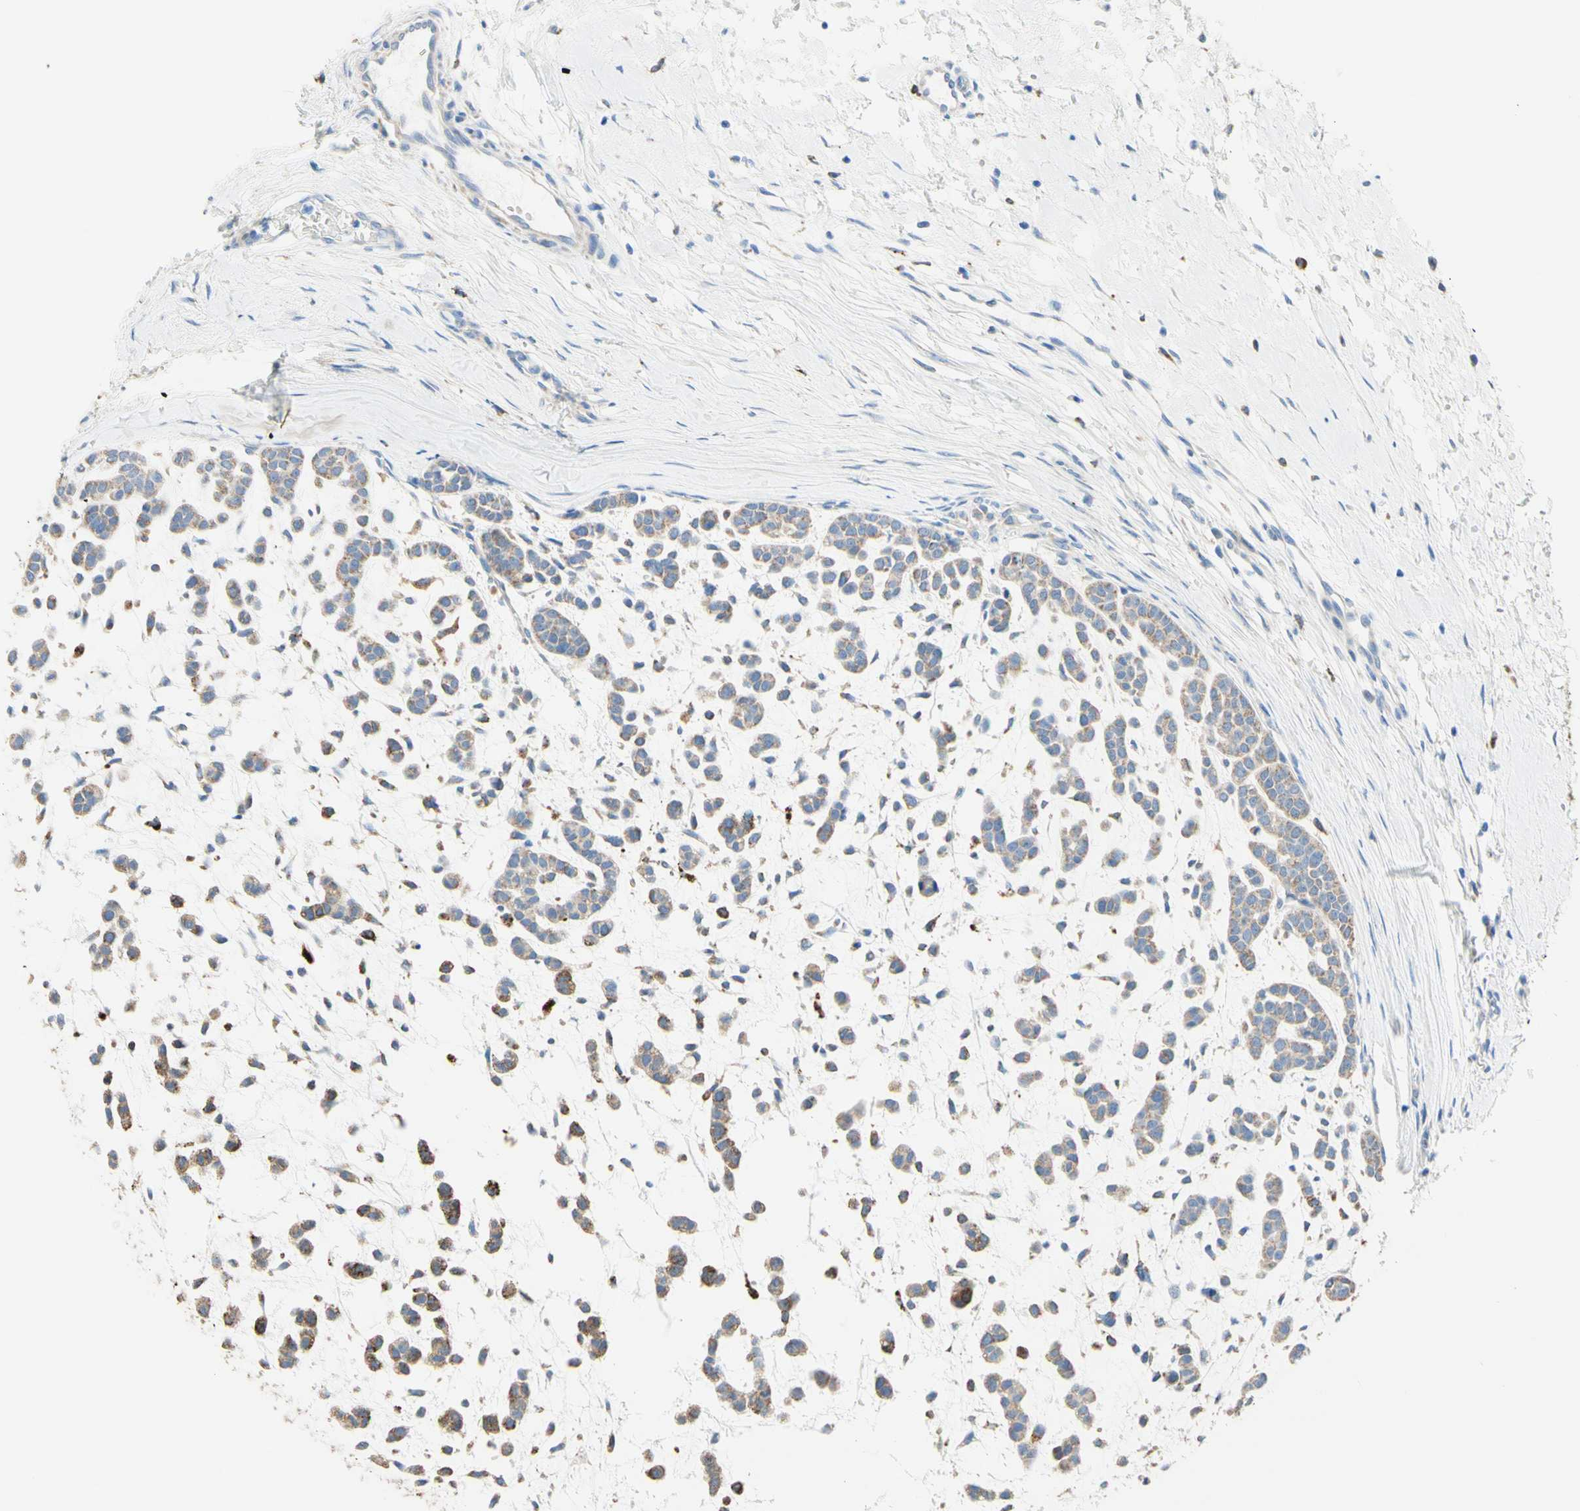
{"staining": {"intensity": "weak", "quantity": ">75%", "location": "cytoplasmic/membranous"}, "tissue": "head and neck cancer", "cell_type": "Tumor cells", "image_type": "cancer", "snomed": [{"axis": "morphology", "description": "Adenocarcinoma, NOS"}, {"axis": "morphology", "description": "Adenoma, NOS"}, {"axis": "topography", "description": "Head-Neck"}], "caption": "This image demonstrates adenocarcinoma (head and neck) stained with immunohistochemistry to label a protein in brown. The cytoplasmic/membranous of tumor cells show weak positivity for the protein. Nuclei are counter-stained blue.", "gene": "URB2", "patient": {"sex": "female", "age": 55}}